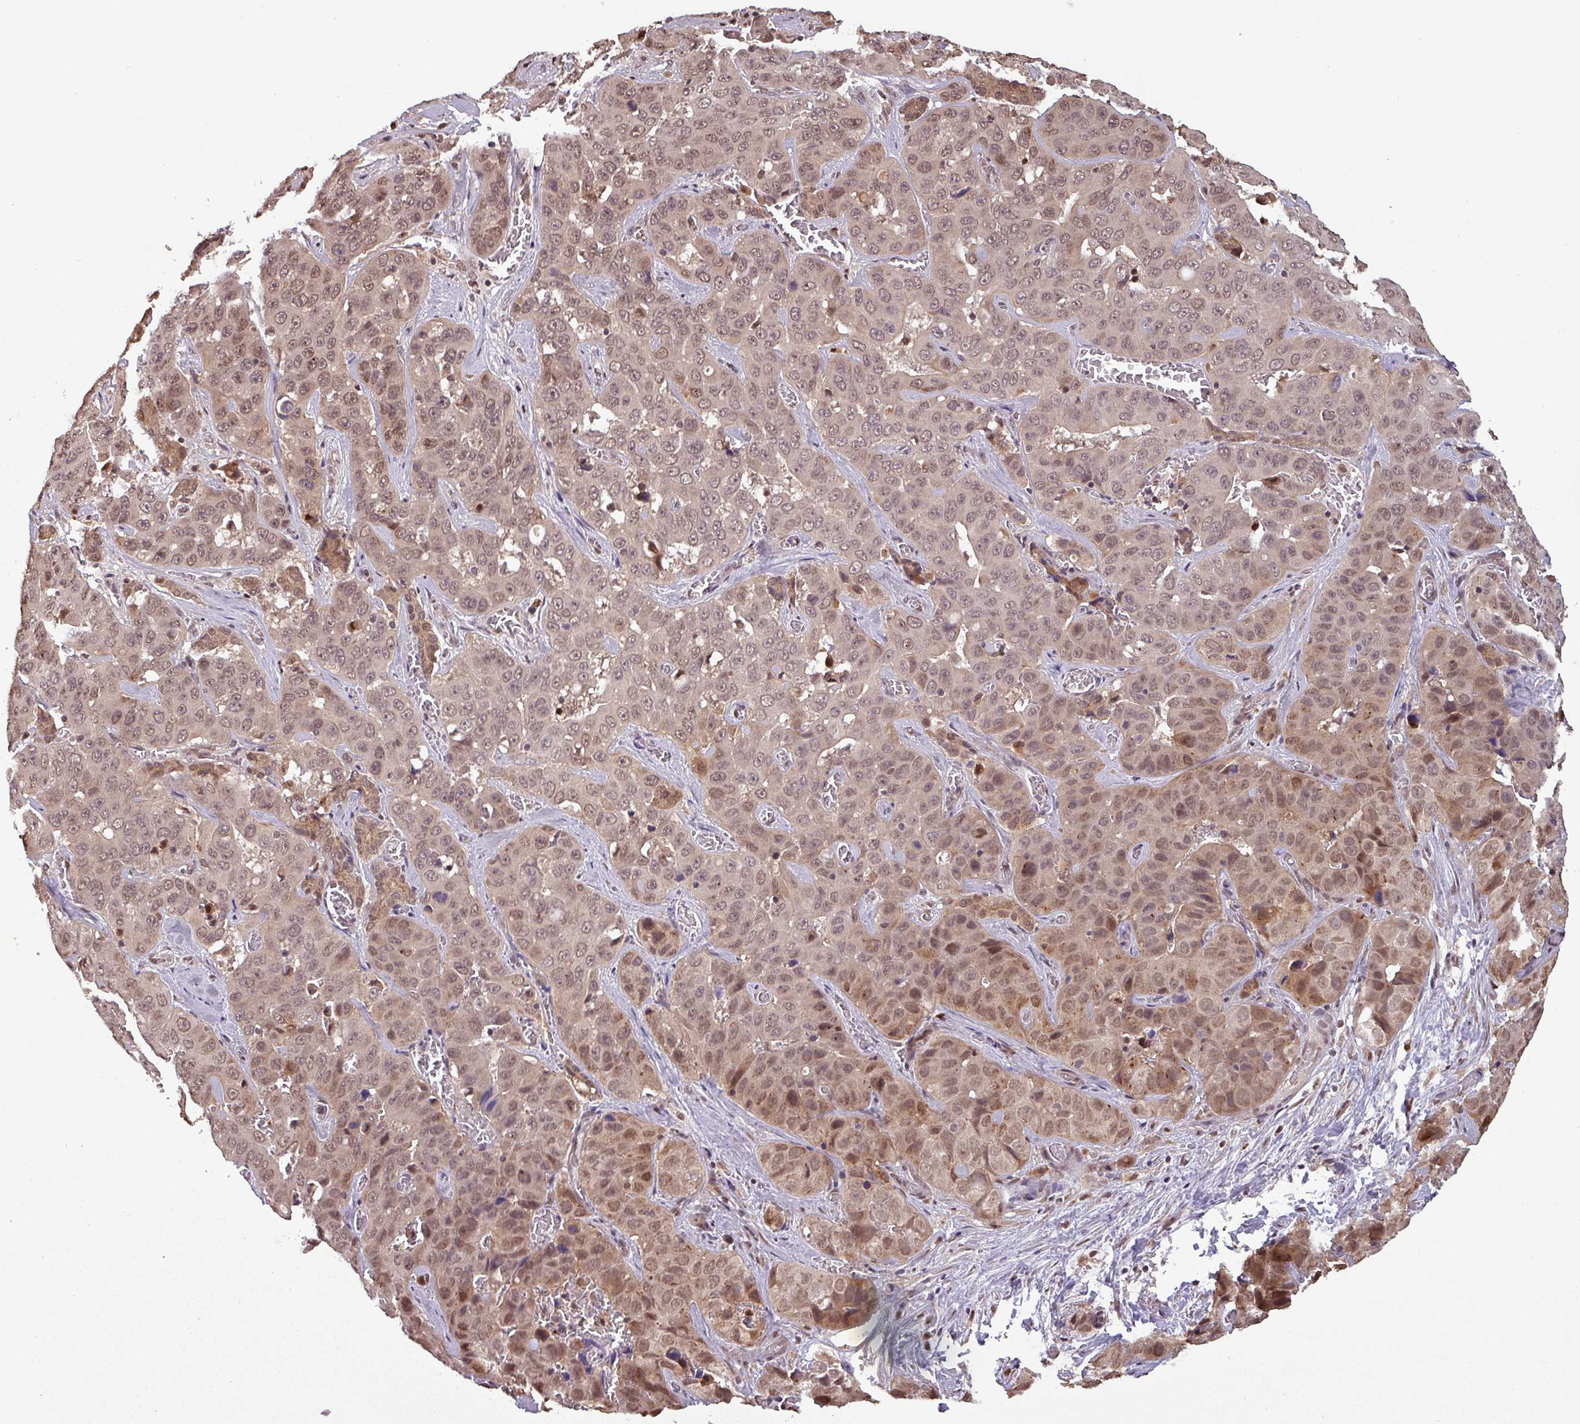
{"staining": {"intensity": "moderate", "quantity": "25%-75%", "location": "nuclear"}, "tissue": "liver cancer", "cell_type": "Tumor cells", "image_type": "cancer", "snomed": [{"axis": "morphology", "description": "Cholangiocarcinoma"}, {"axis": "topography", "description": "Liver"}], "caption": "DAB (3,3'-diaminobenzidine) immunohistochemical staining of human liver cancer shows moderate nuclear protein staining in approximately 25%-75% of tumor cells.", "gene": "NOB1", "patient": {"sex": "female", "age": 52}}